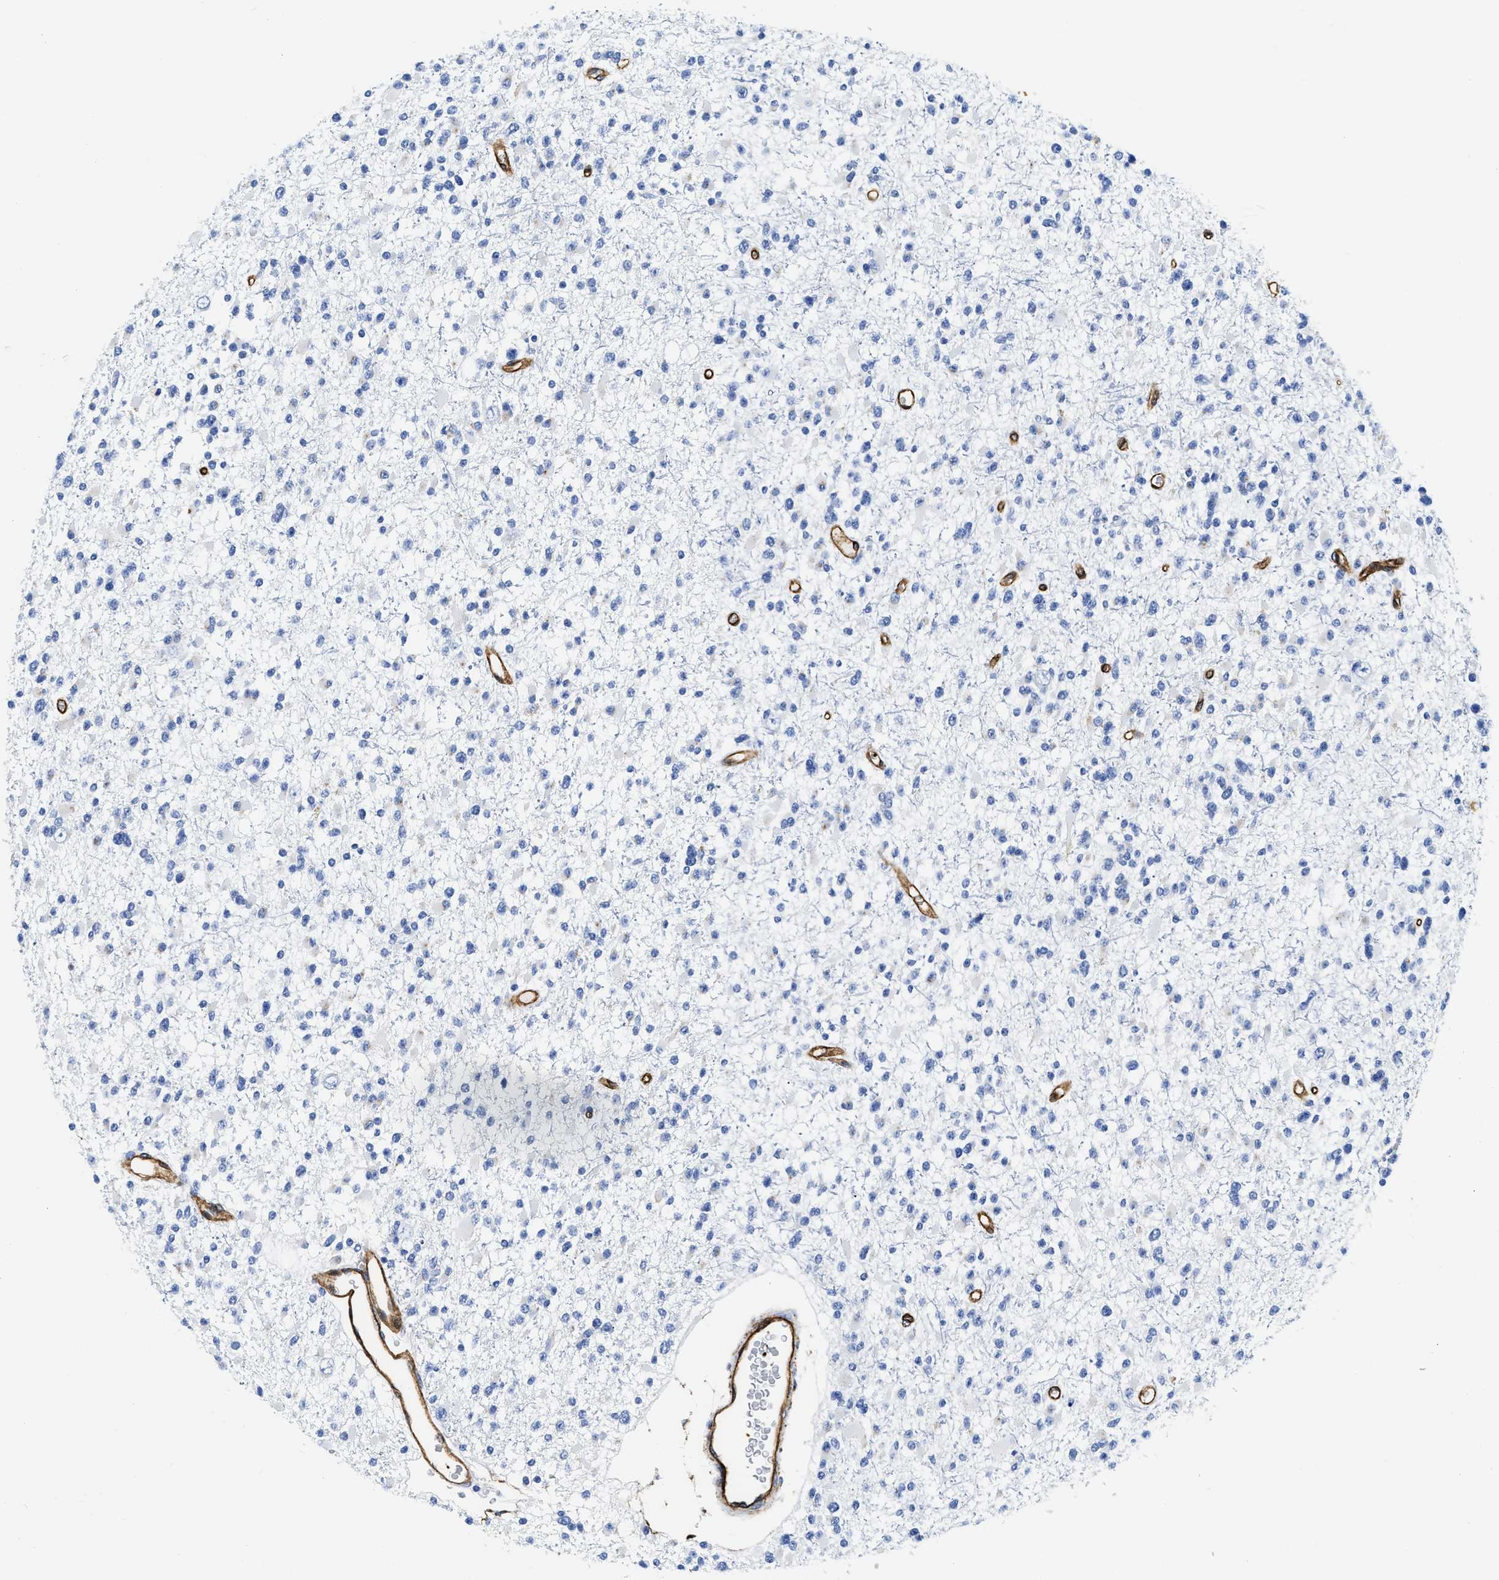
{"staining": {"intensity": "negative", "quantity": "none", "location": "none"}, "tissue": "glioma", "cell_type": "Tumor cells", "image_type": "cancer", "snomed": [{"axis": "morphology", "description": "Glioma, malignant, Low grade"}, {"axis": "topography", "description": "Brain"}], "caption": "Human glioma stained for a protein using immunohistochemistry demonstrates no staining in tumor cells.", "gene": "TVP23B", "patient": {"sex": "female", "age": 22}}